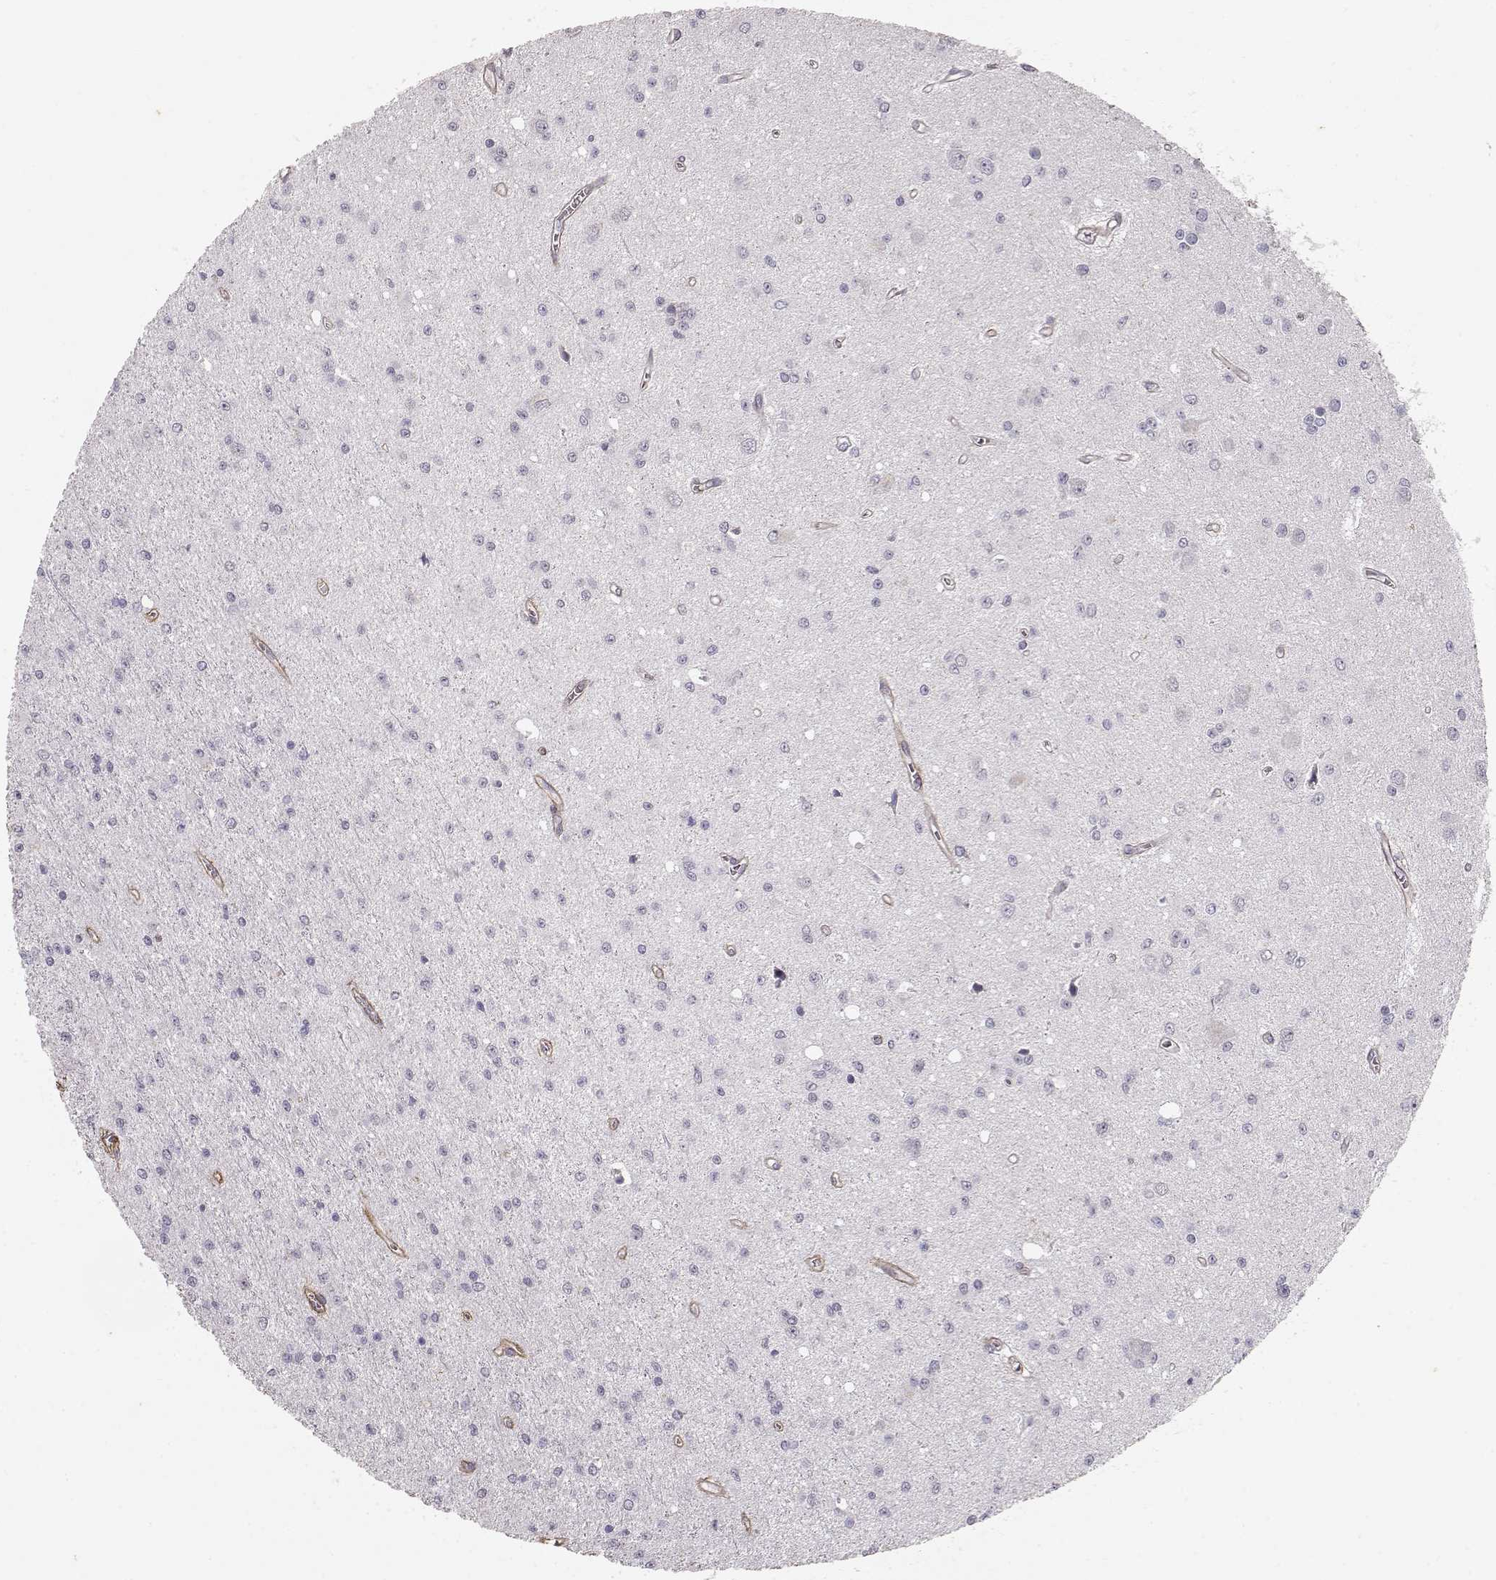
{"staining": {"intensity": "negative", "quantity": "none", "location": "none"}, "tissue": "glioma", "cell_type": "Tumor cells", "image_type": "cancer", "snomed": [{"axis": "morphology", "description": "Glioma, malignant, Low grade"}, {"axis": "topography", "description": "Brain"}], "caption": "DAB immunohistochemical staining of human glioma exhibits no significant expression in tumor cells. The staining was performed using DAB to visualize the protein expression in brown, while the nuclei were stained in blue with hematoxylin (Magnification: 20x).", "gene": "LAMA5", "patient": {"sex": "female", "age": 45}}